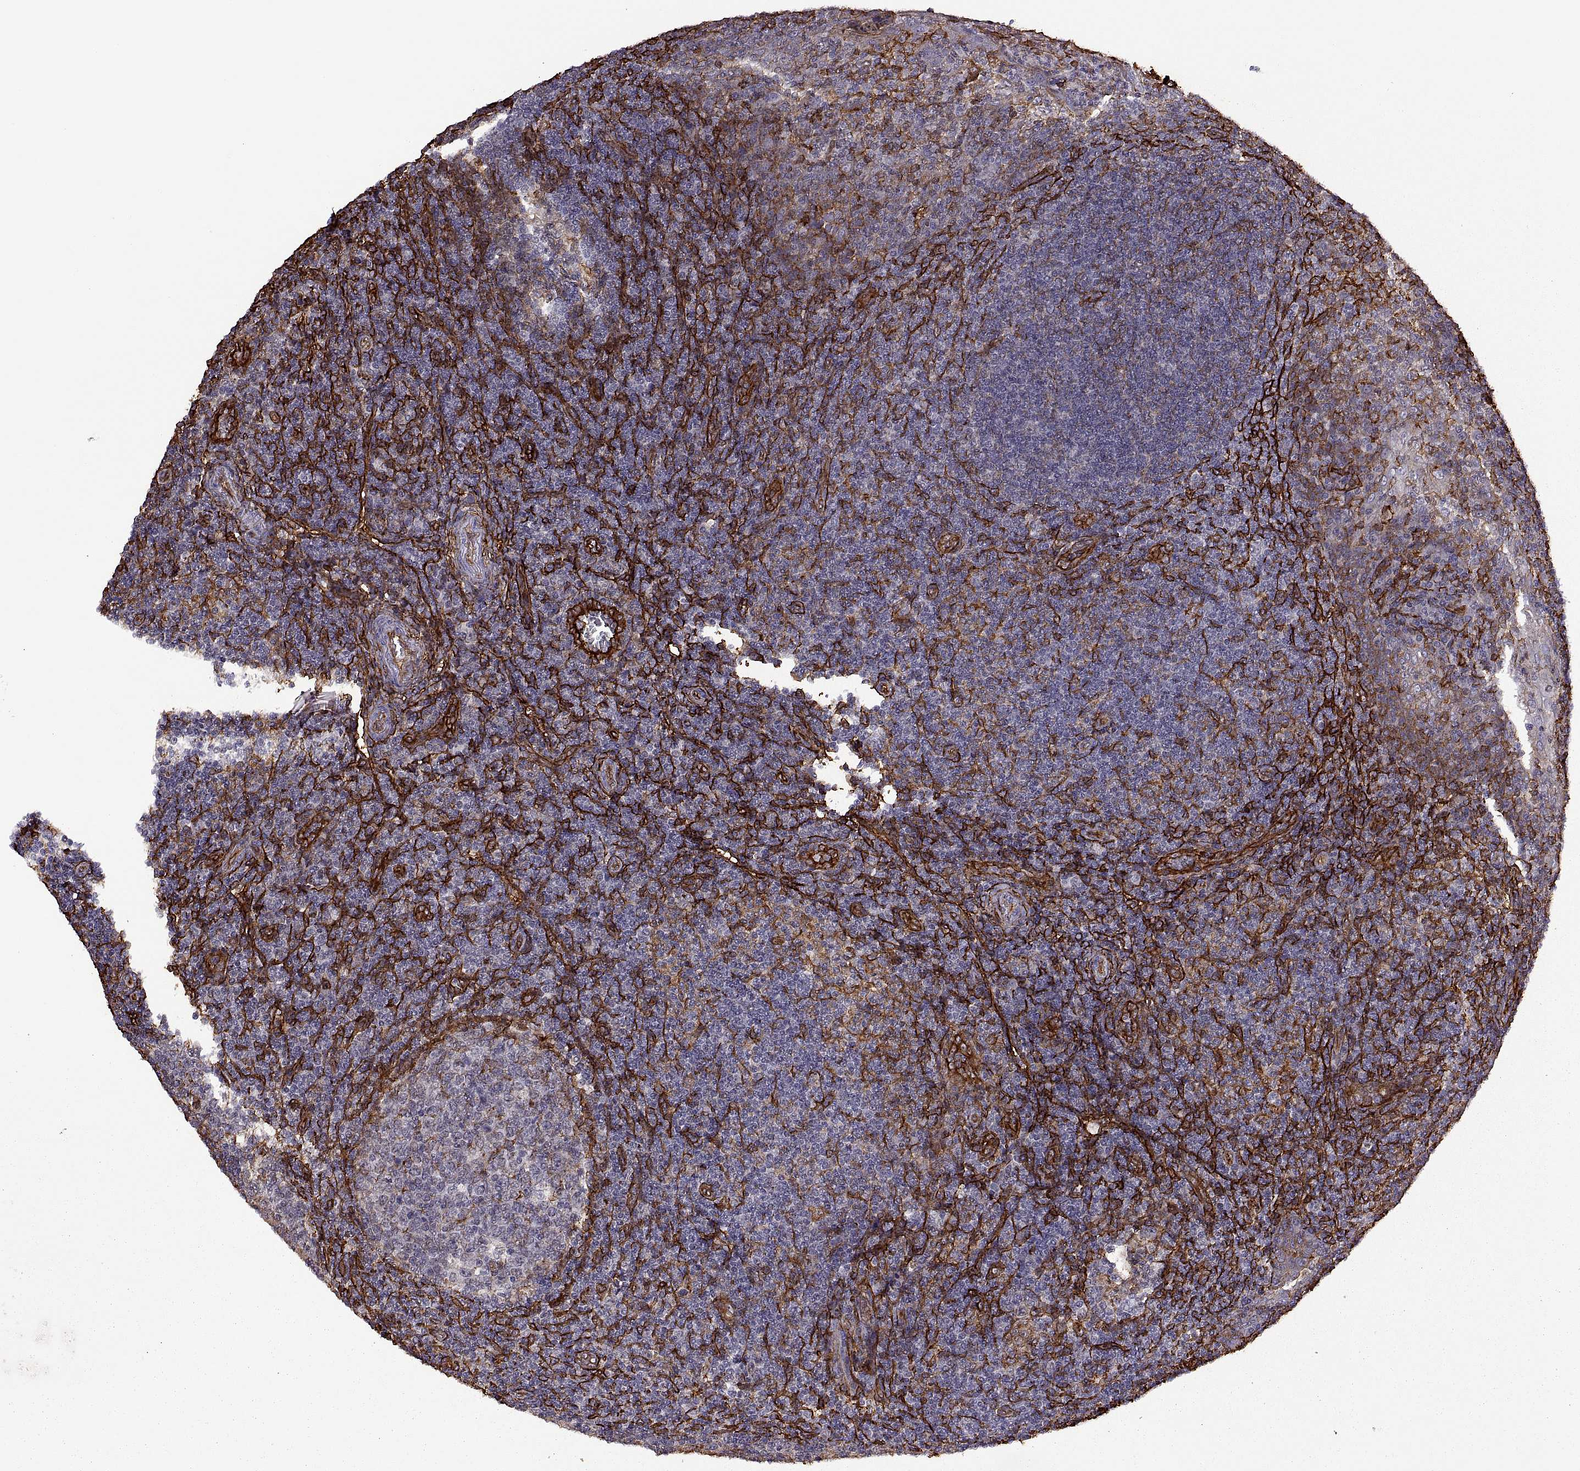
{"staining": {"intensity": "negative", "quantity": "none", "location": "none"}, "tissue": "tonsil", "cell_type": "Germinal center cells", "image_type": "normal", "snomed": [{"axis": "morphology", "description": "Normal tissue, NOS"}, {"axis": "topography", "description": "Tonsil"}], "caption": "Immunohistochemical staining of normal tonsil displays no significant expression in germinal center cells.", "gene": "S100A10", "patient": {"sex": "female", "age": 12}}